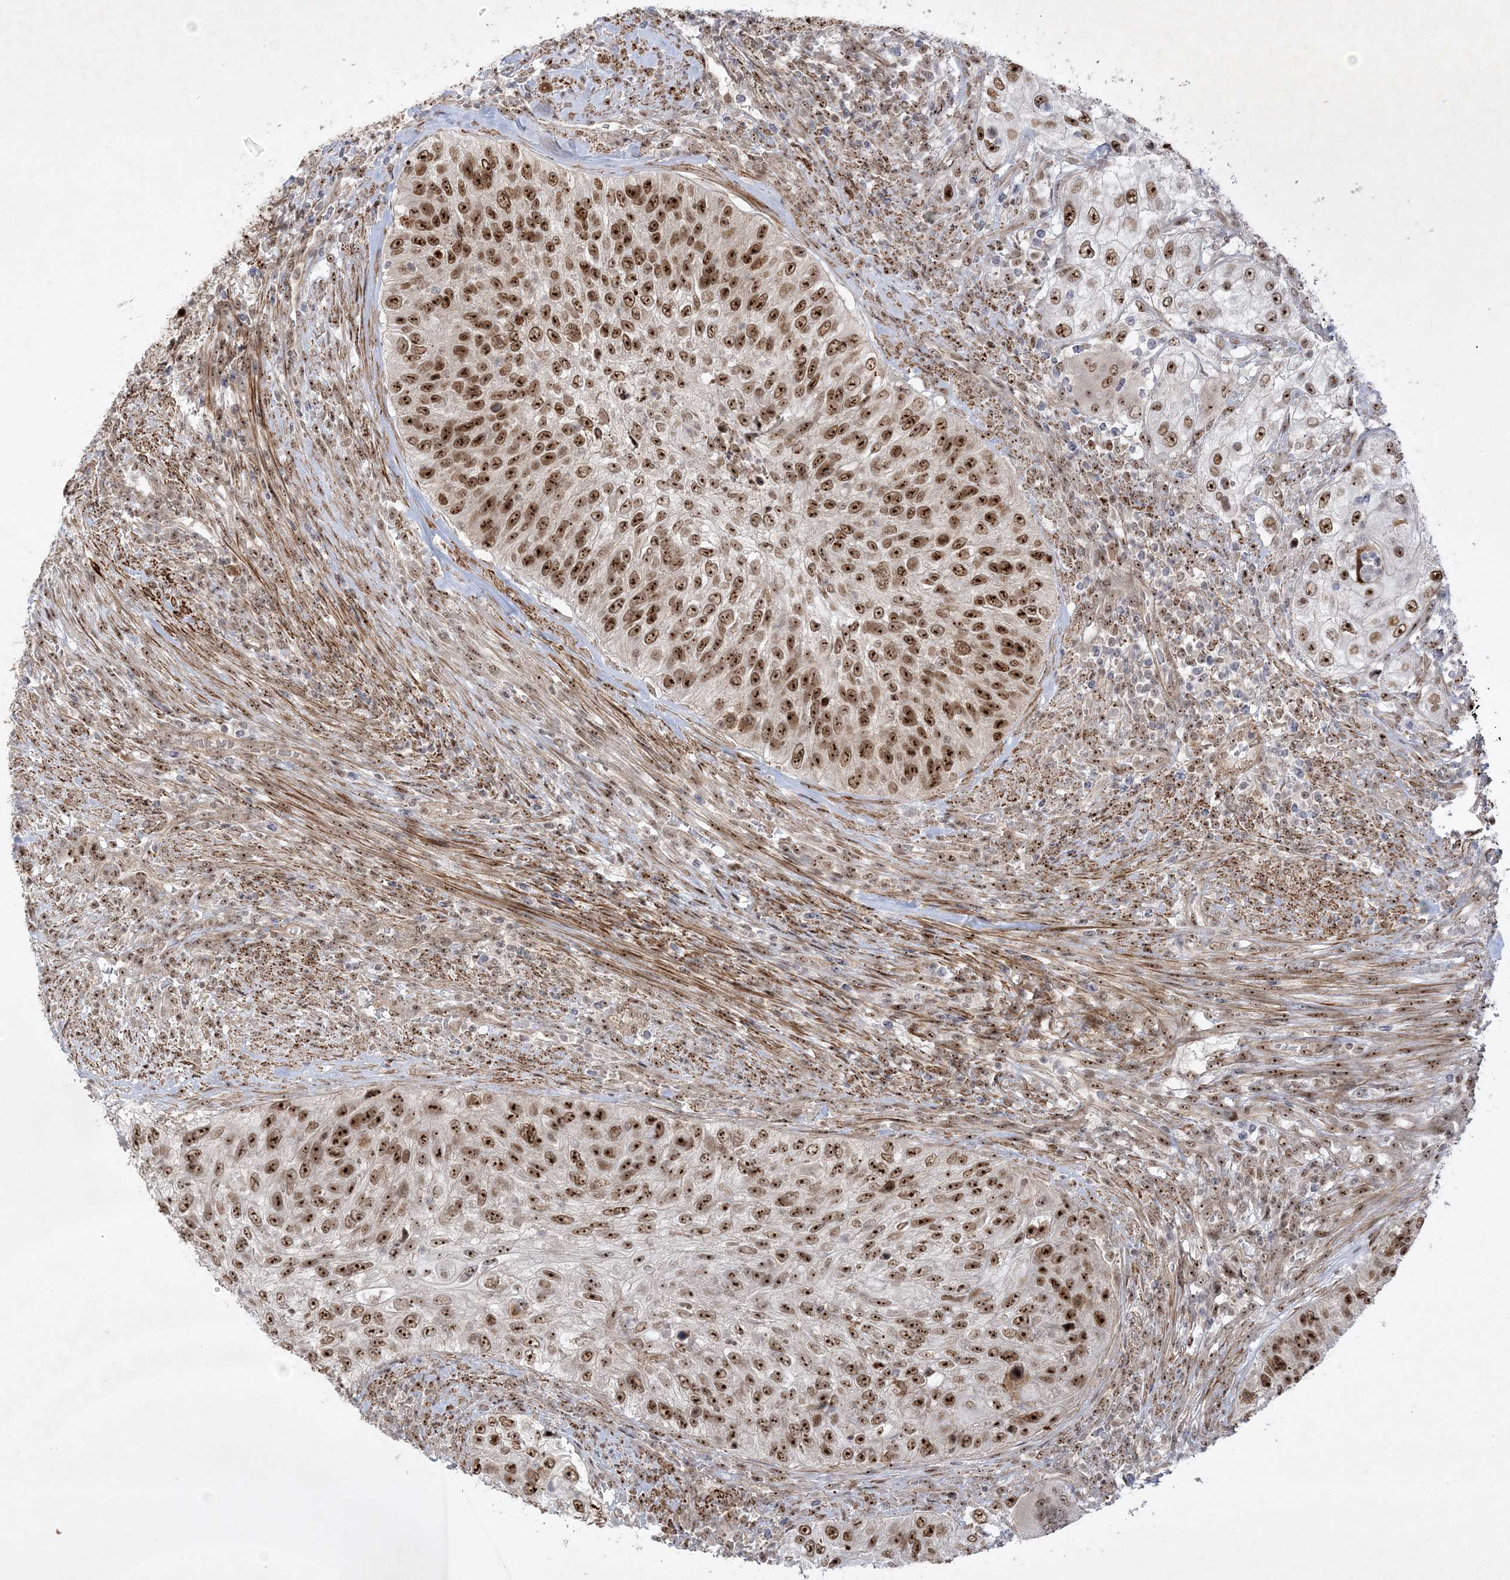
{"staining": {"intensity": "strong", "quantity": ">75%", "location": "nuclear"}, "tissue": "urothelial cancer", "cell_type": "Tumor cells", "image_type": "cancer", "snomed": [{"axis": "morphology", "description": "Urothelial carcinoma, High grade"}, {"axis": "topography", "description": "Urinary bladder"}], "caption": "This image displays high-grade urothelial carcinoma stained with immunohistochemistry to label a protein in brown. The nuclear of tumor cells show strong positivity for the protein. Nuclei are counter-stained blue.", "gene": "NPM3", "patient": {"sex": "female", "age": 60}}